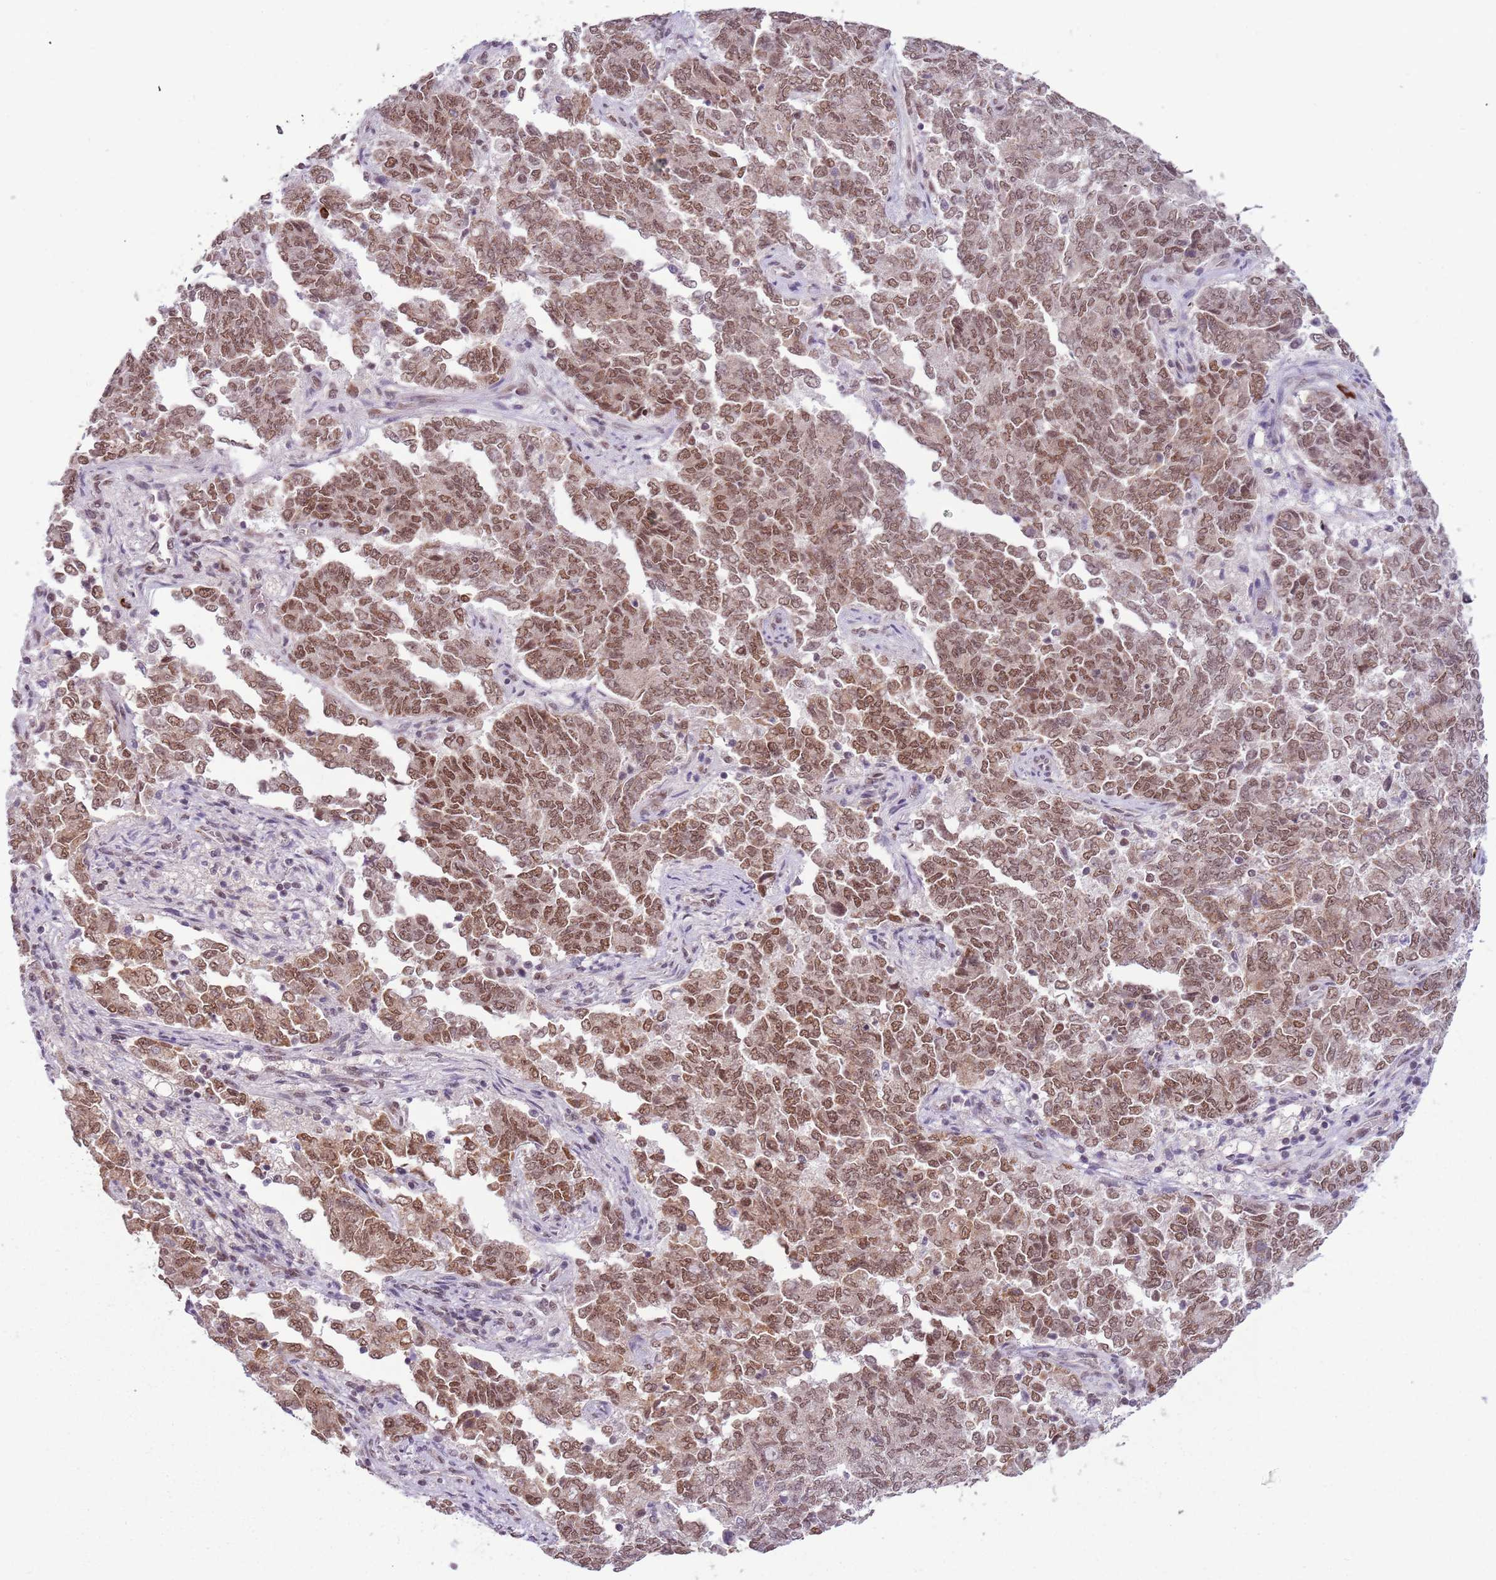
{"staining": {"intensity": "moderate", "quantity": ">75%", "location": "nuclear"}, "tissue": "endometrial cancer", "cell_type": "Tumor cells", "image_type": "cancer", "snomed": [{"axis": "morphology", "description": "Adenocarcinoma, NOS"}, {"axis": "topography", "description": "Endometrium"}], "caption": "A histopathology image of human endometrial cancer (adenocarcinoma) stained for a protein displays moderate nuclear brown staining in tumor cells. The staining is performed using DAB (3,3'-diaminobenzidine) brown chromogen to label protein expression. The nuclei are counter-stained blue using hematoxylin.", "gene": "FAM120AOS", "patient": {"sex": "female", "age": 80}}